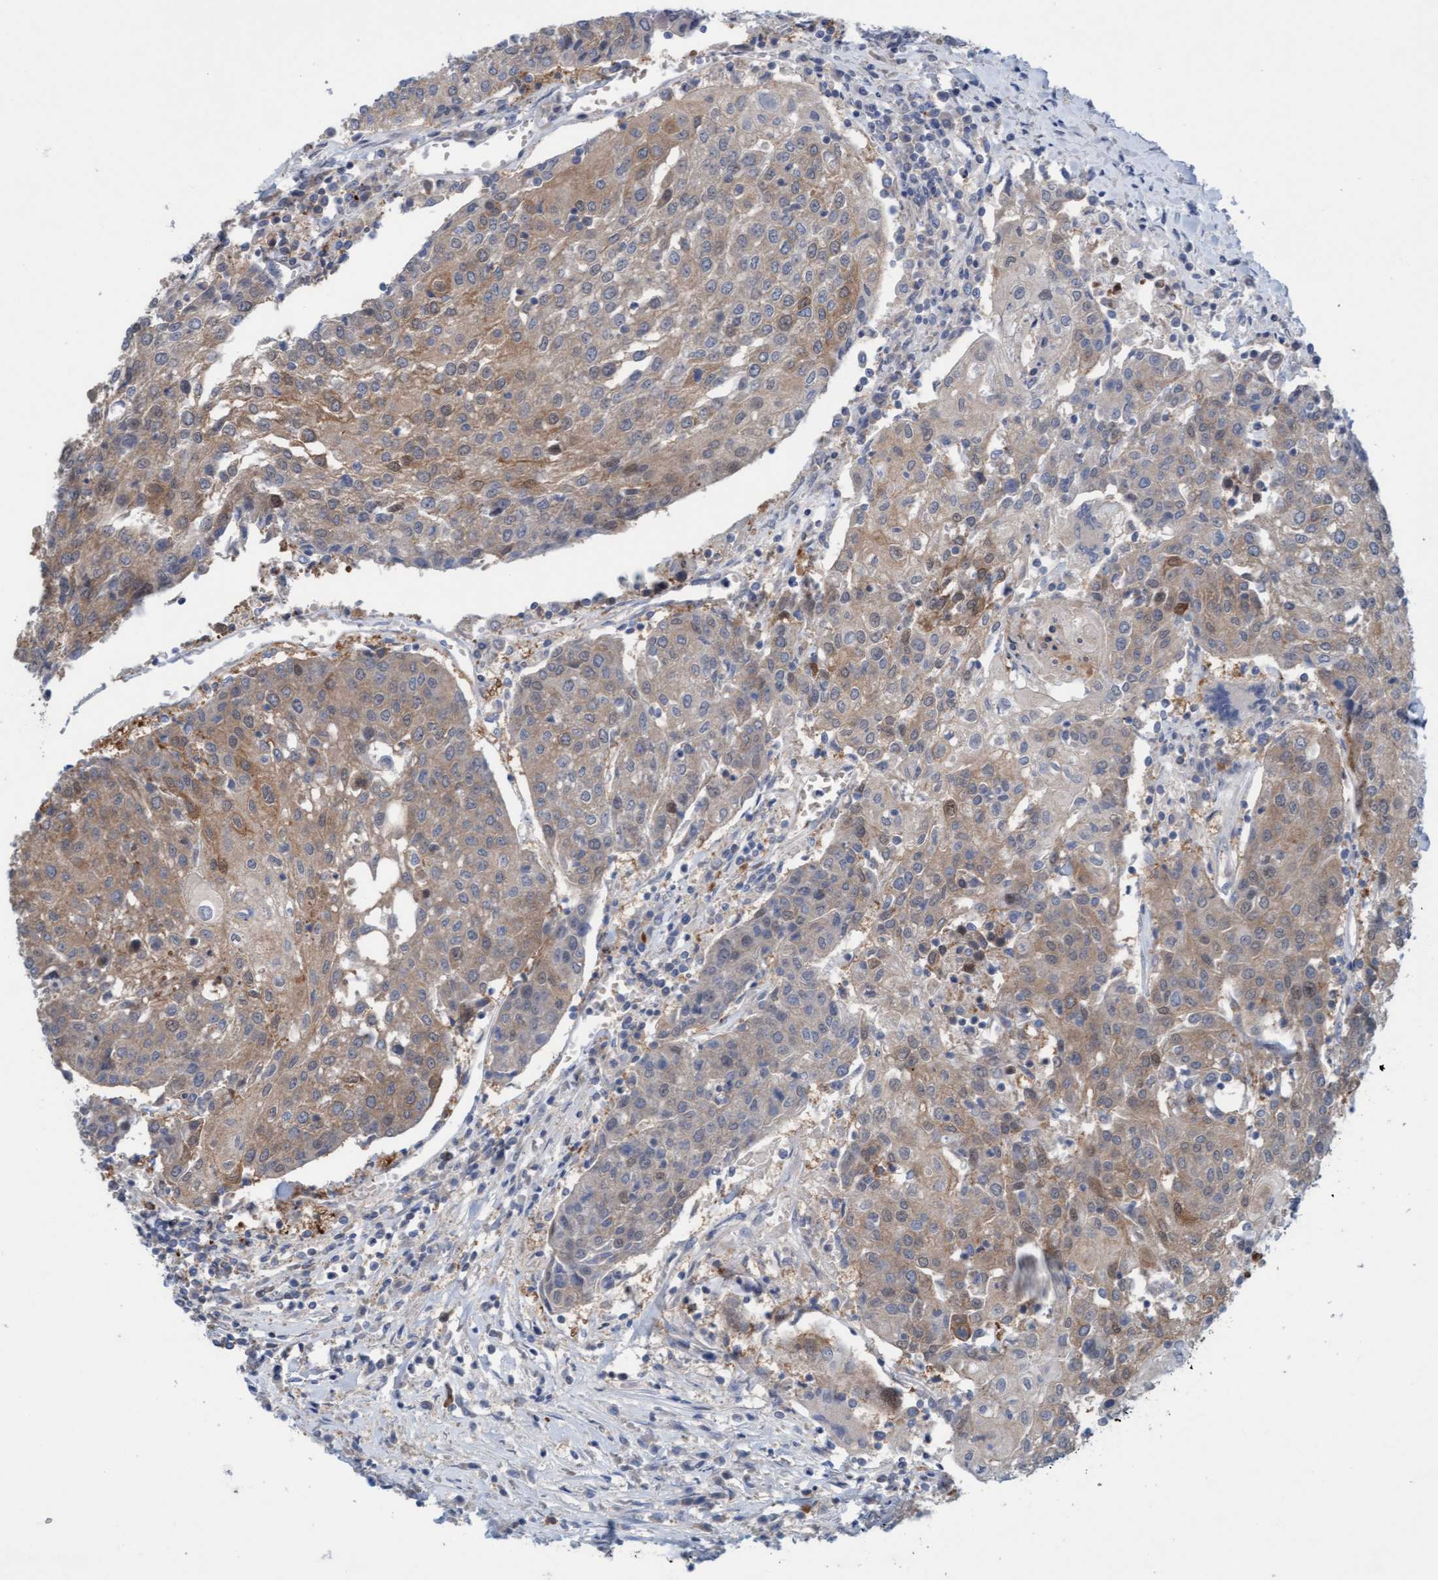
{"staining": {"intensity": "weak", "quantity": "25%-75%", "location": "cytoplasmic/membranous"}, "tissue": "urothelial cancer", "cell_type": "Tumor cells", "image_type": "cancer", "snomed": [{"axis": "morphology", "description": "Urothelial carcinoma, High grade"}, {"axis": "topography", "description": "Urinary bladder"}], "caption": "High-grade urothelial carcinoma stained with immunohistochemistry demonstrates weak cytoplasmic/membranous expression in approximately 25%-75% of tumor cells.", "gene": "KLHL25", "patient": {"sex": "female", "age": 85}}